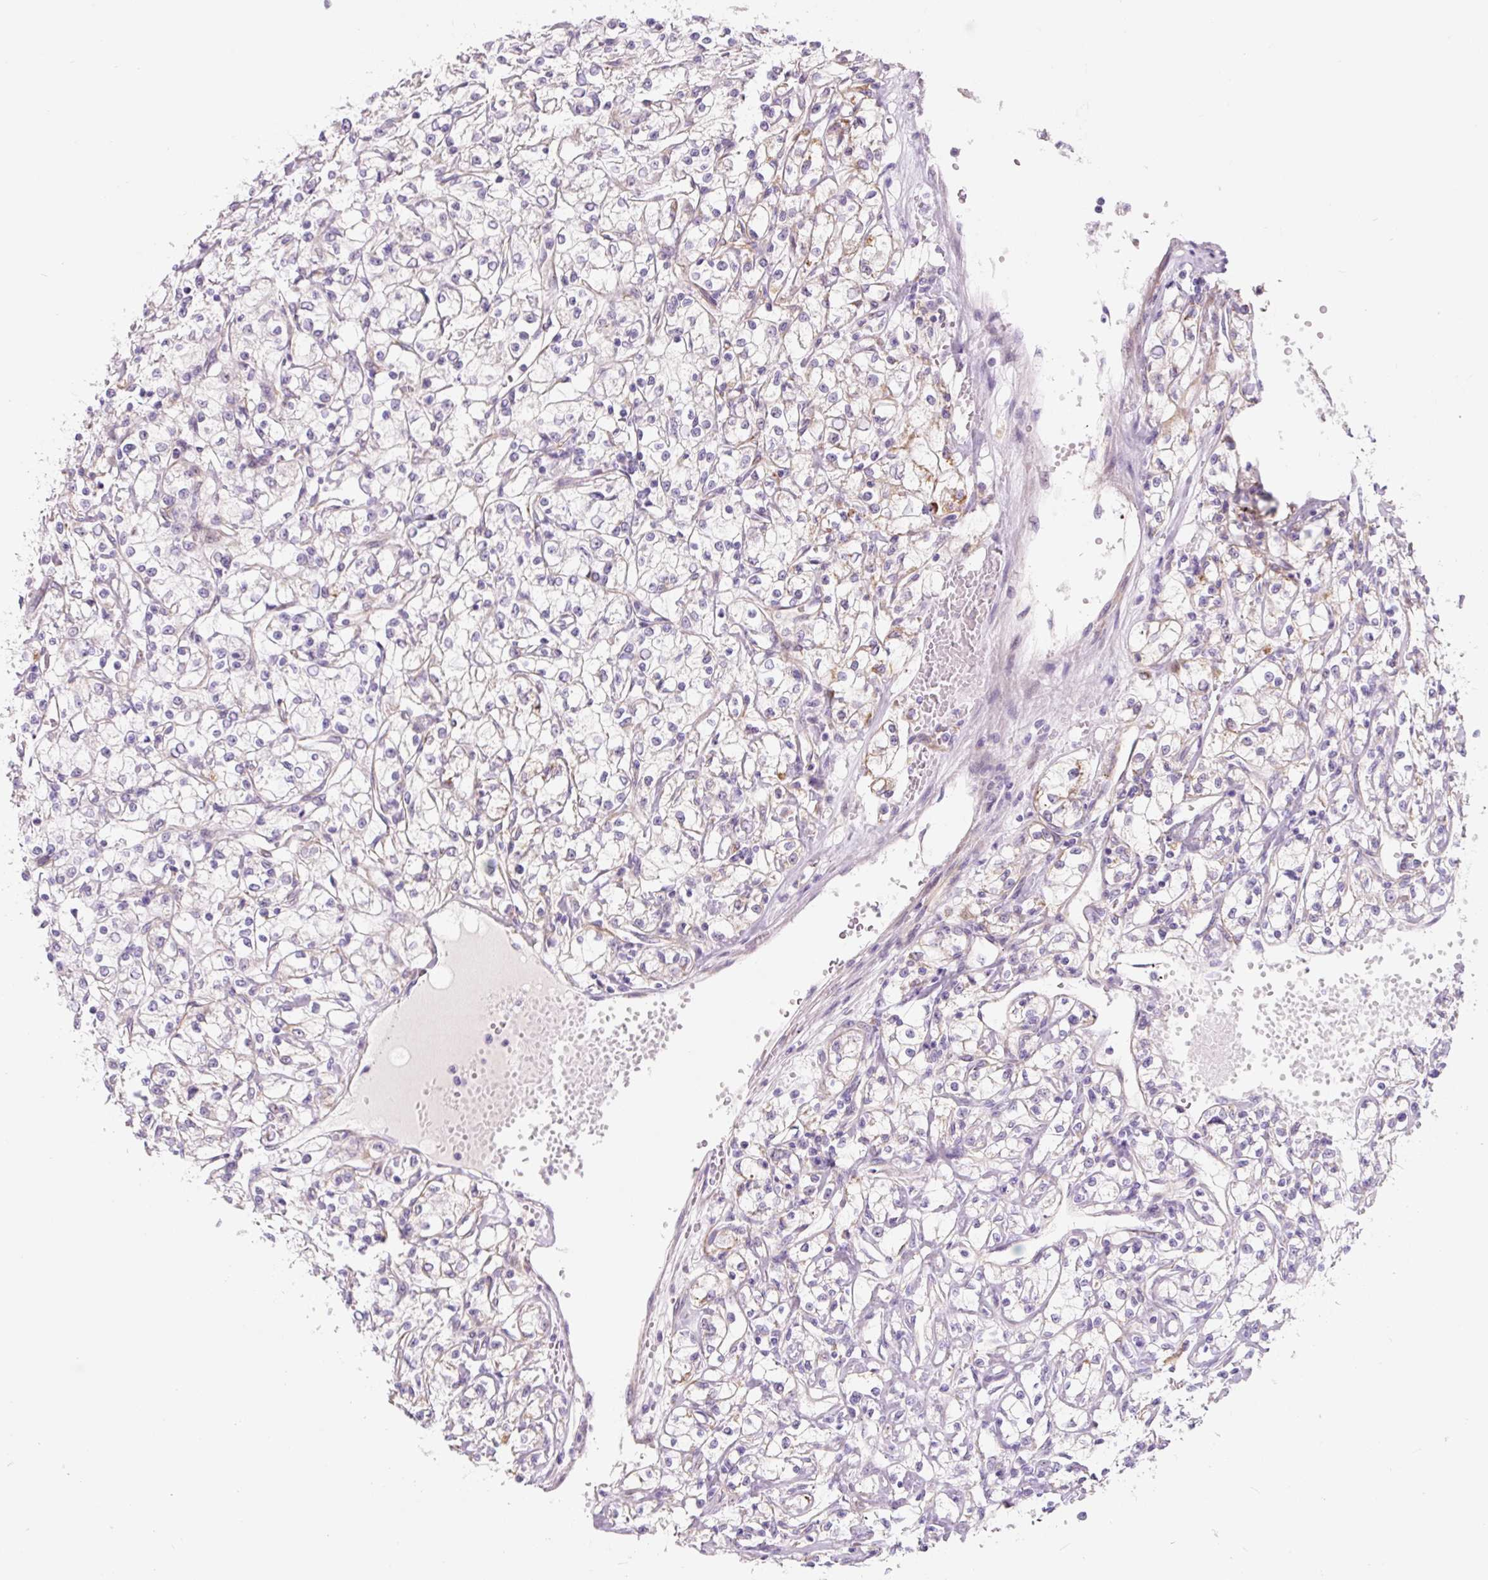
{"staining": {"intensity": "weak", "quantity": "<25%", "location": "cytoplasmic/membranous"}, "tissue": "renal cancer", "cell_type": "Tumor cells", "image_type": "cancer", "snomed": [{"axis": "morphology", "description": "Adenocarcinoma, NOS"}, {"axis": "topography", "description": "Kidney"}], "caption": "IHC photomicrograph of human renal cancer stained for a protein (brown), which demonstrates no positivity in tumor cells.", "gene": "CCL25", "patient": {"sex": "female", "age": 59}}